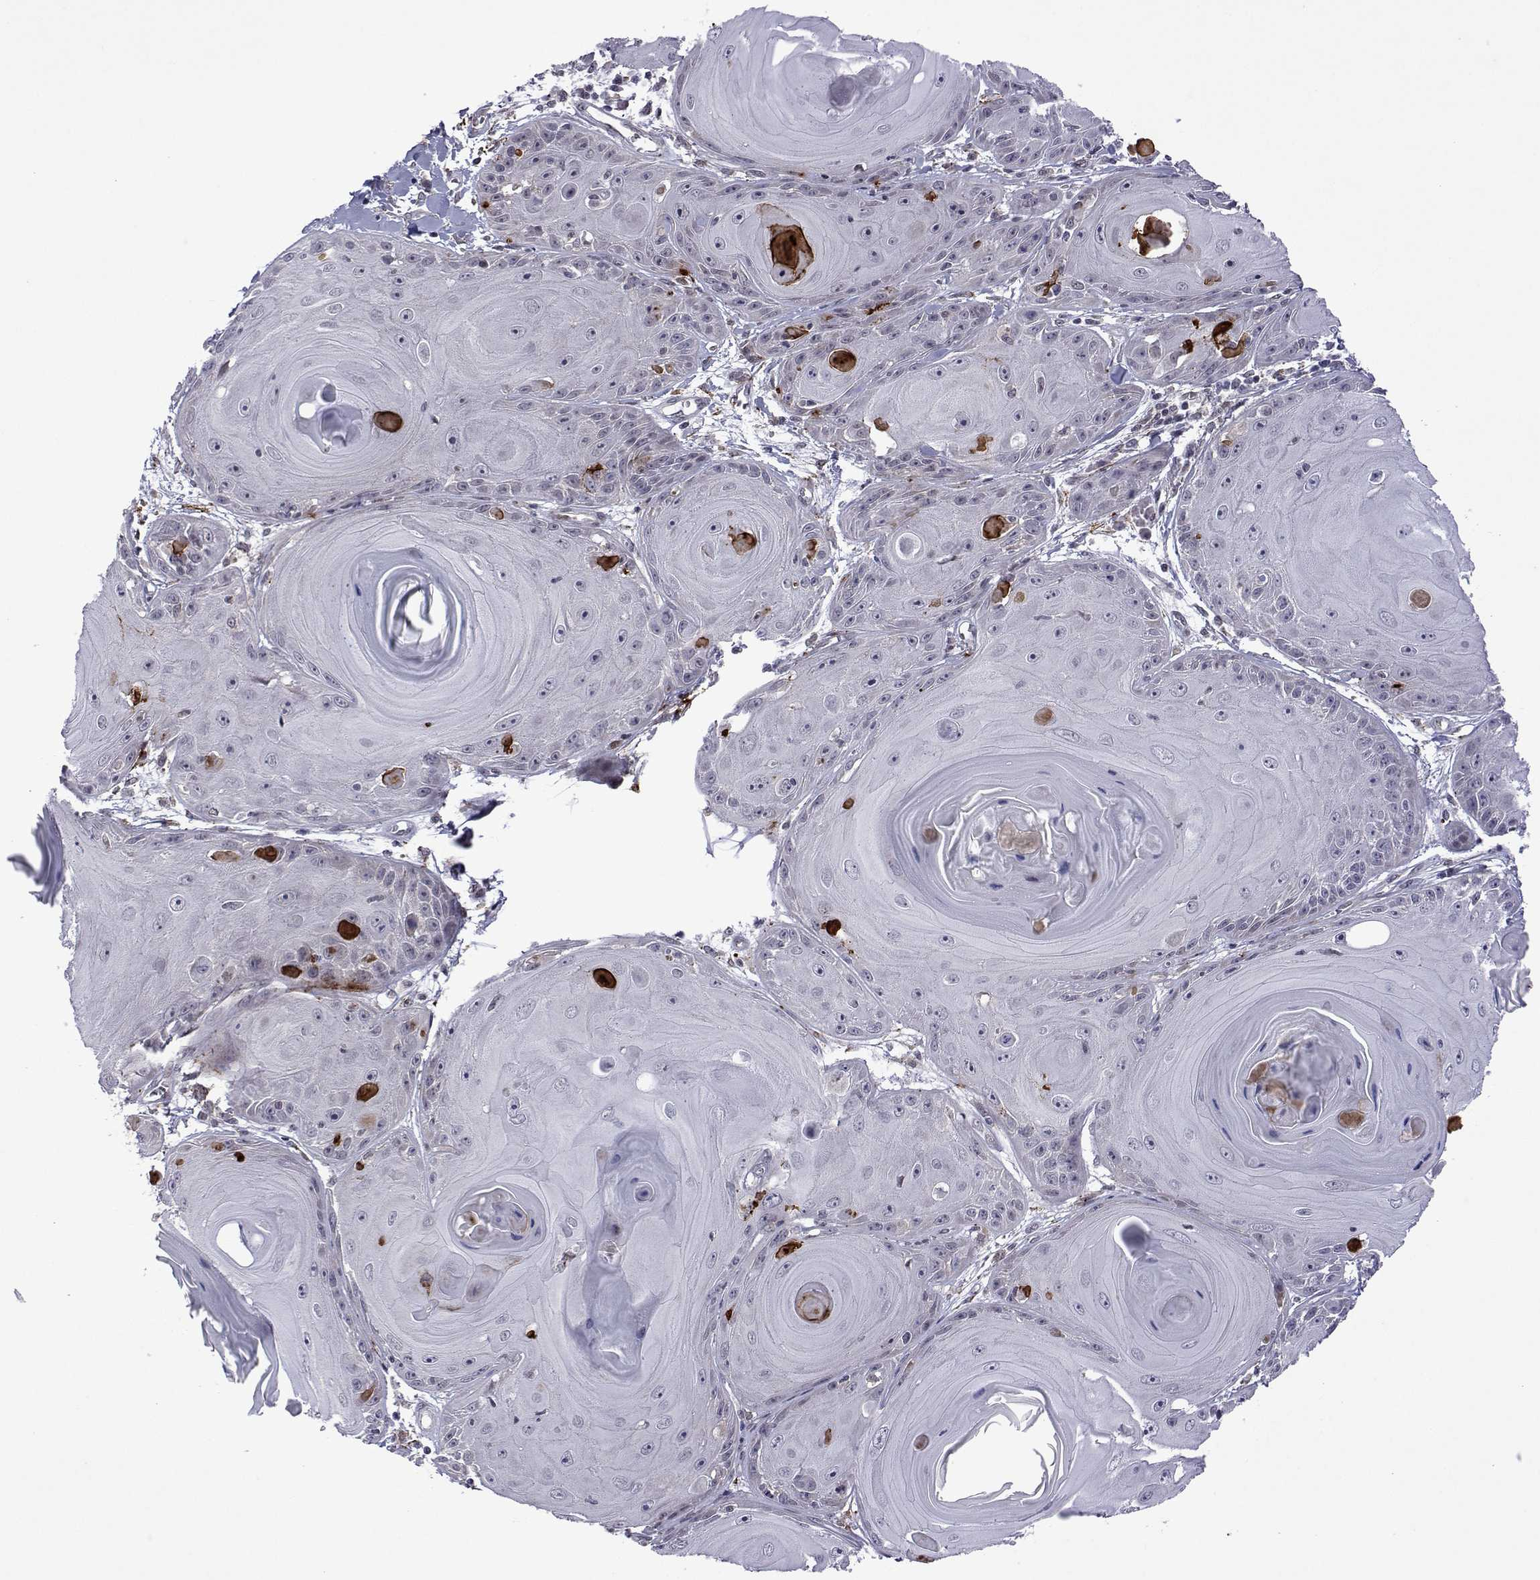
{"staining": {"intensity": "negative", "quantity": "none", "location": "none"}, "tissue": "skin cancer", "cell_type": "Tumor cells", "image_type": "cancer", "snomed": [{"axis": "morphology", "description": "Squamous cell carcinoma, NOS"}, {"axis": "topography", "description": "Skin"}, {"axis": "topography", "description": "Vulva"}], "caption": "IHC image of human skin squamous cell carcinoma stained for a protein (brown), which displays no positivity in tumor cells. (Brightfield microscopy of DAB immunohistochemistry at high magnification).", "gene": "EFCAB3", "patient": {"sex": "female", "age": 85}}